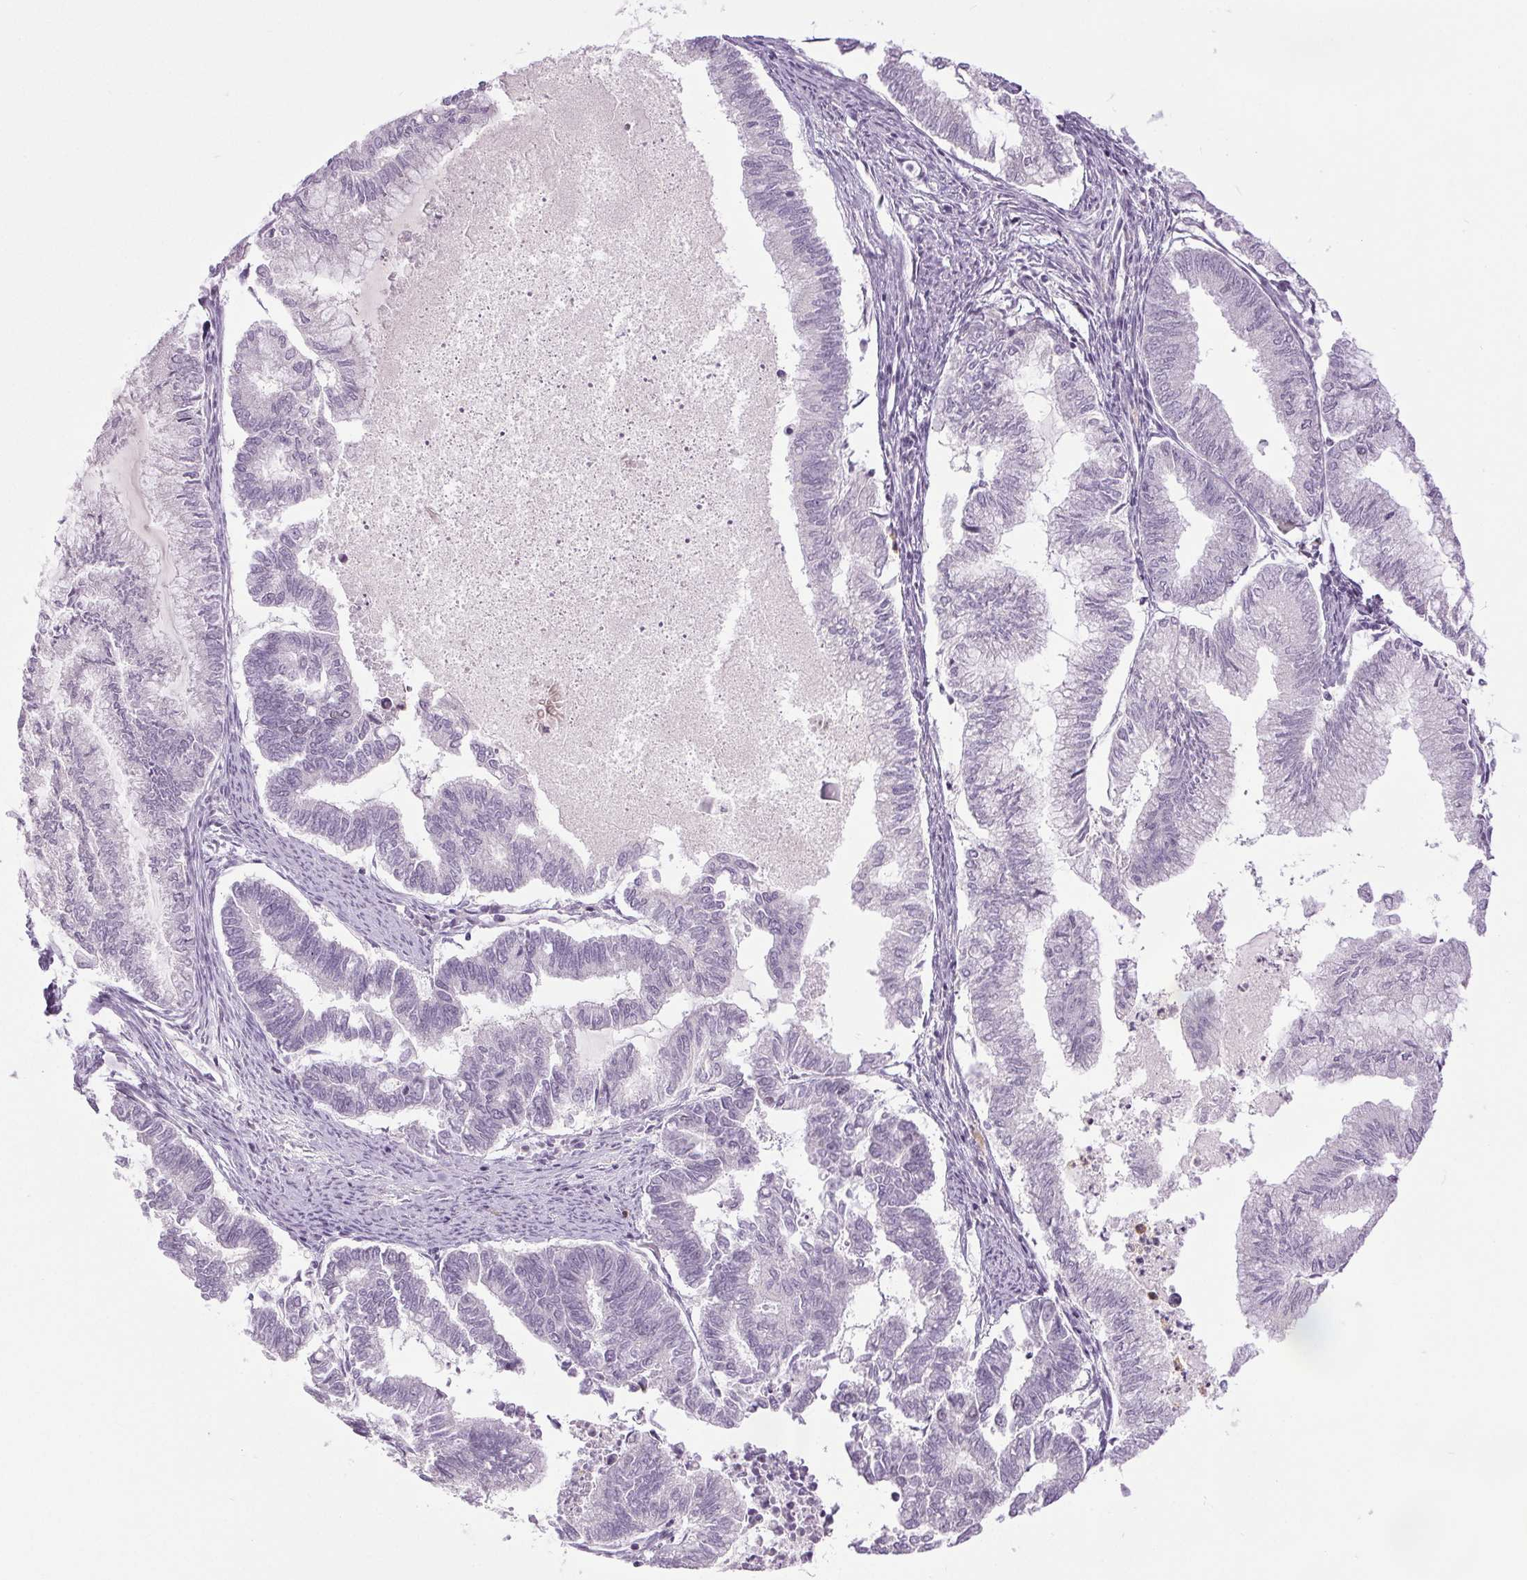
{"staining": {"intensity": "negative", "quantity": "none", "location": "none"}, "tissue": "endometrial cancer", "cell_type": "Tumor cells", "image_type": "cancer", "snomed": [{"axis": "morphology", "description": "Adenocarcinoma, NOS"}, {"axis": "topography", "description": "Endometrium"}], "caption": "DAB immunohistochemical staining of endometrial cancer (adenocarcinoma) shows no significant expression in tumor cells.", "gene": "SMIM6", "patient": {"sex": "female", "age": 79}}